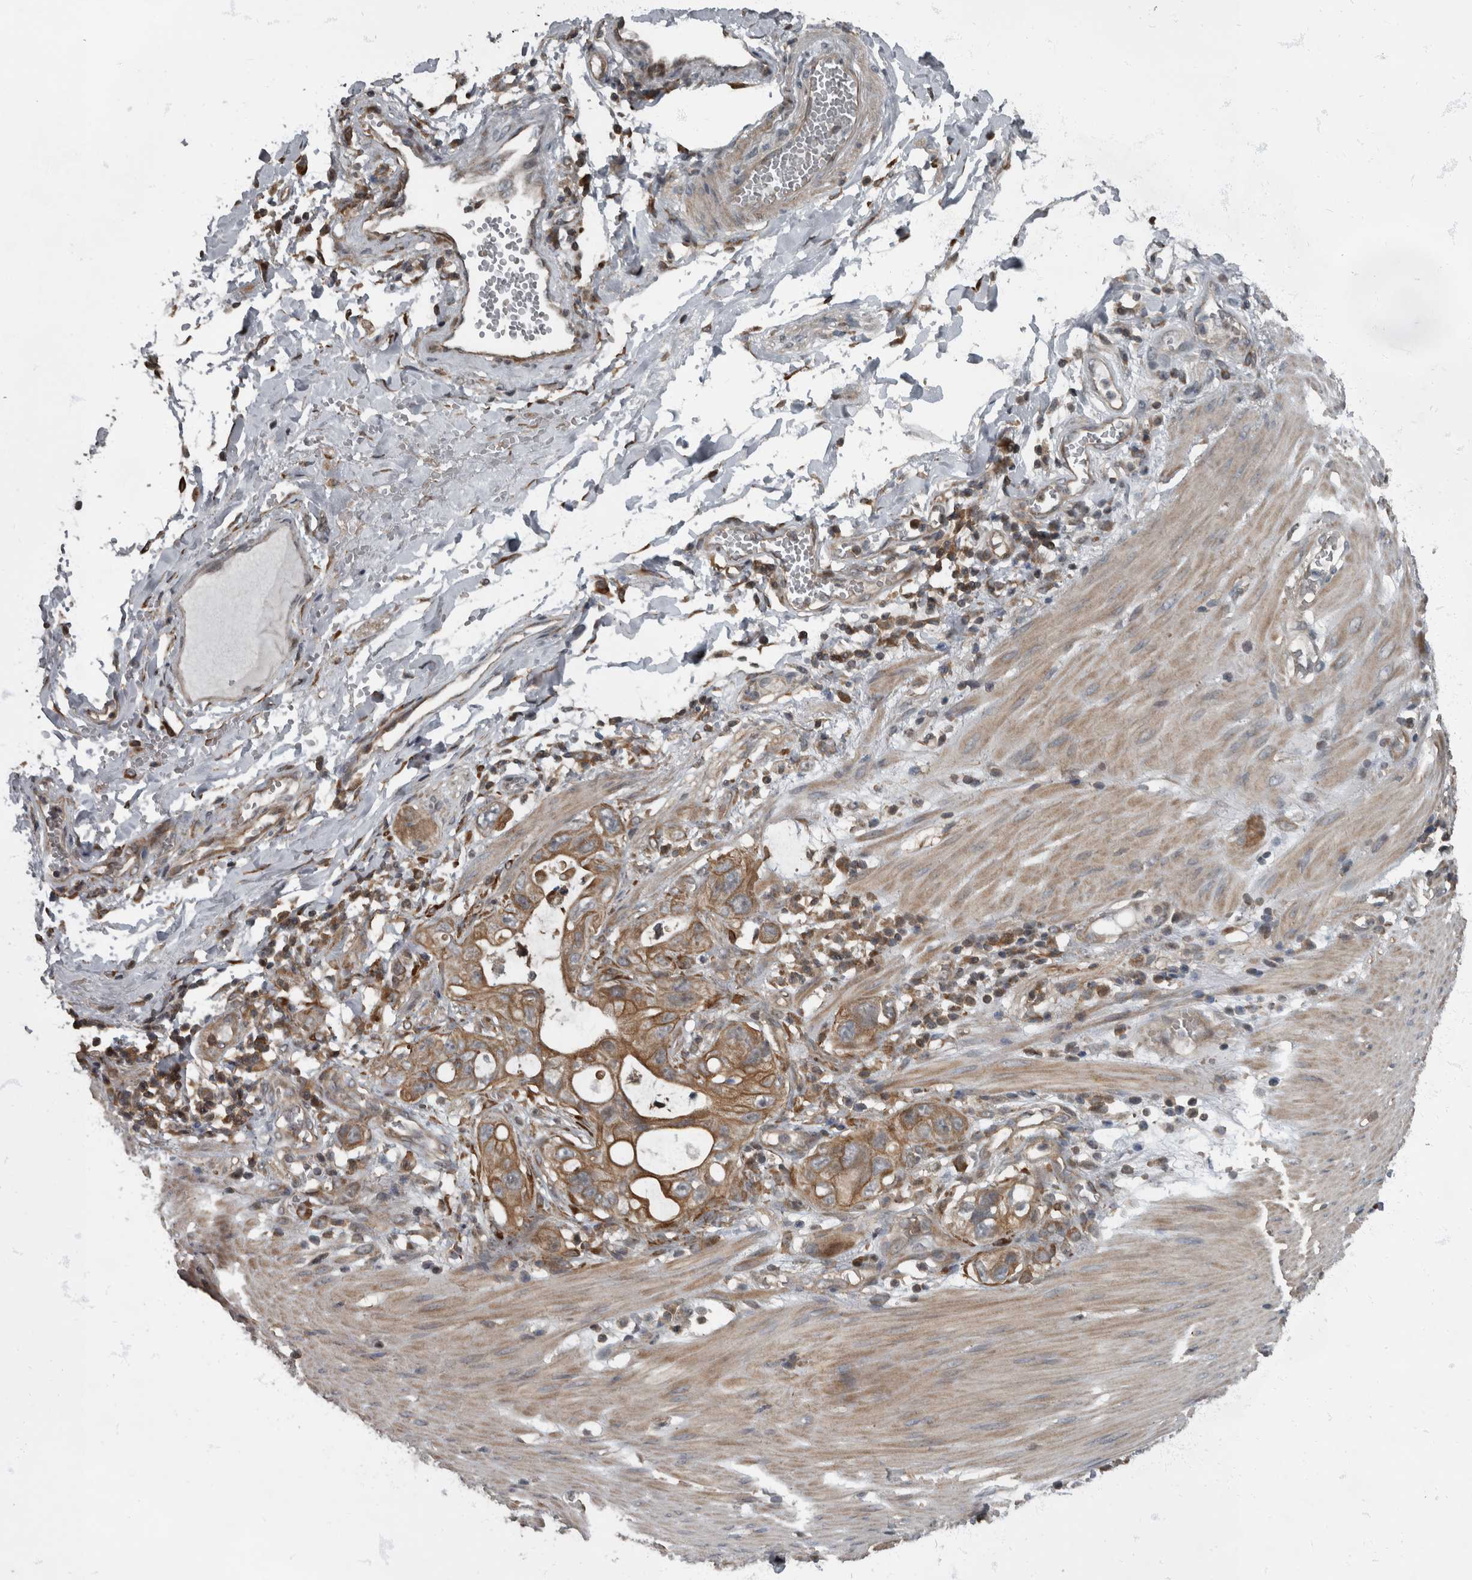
{"staining": {"intensity": "moderate", "quantity": ">75%", "location": "cytoplasmic/membranous"}, "tissue": "stomach cancer", "cell_type": "Tumor cells", "image_type": "cancer", "snomed": [{"axis": "morphology", "description": "Adenocarcinoma, NOS"}, {"axis": "topography", "description": "Stomach"}, {"axis": "topography", "description": "Stomach, lower"}], "caption": "An image of human stomach cancer stained for a protein shows moderate cytoplasmic/membranous brown staining in tumor cells. (Brightfield microscopy of DAB IHC at high magnification).", "gene": "RABGGTB", "patient": {"sex": "female", "age": 48}}